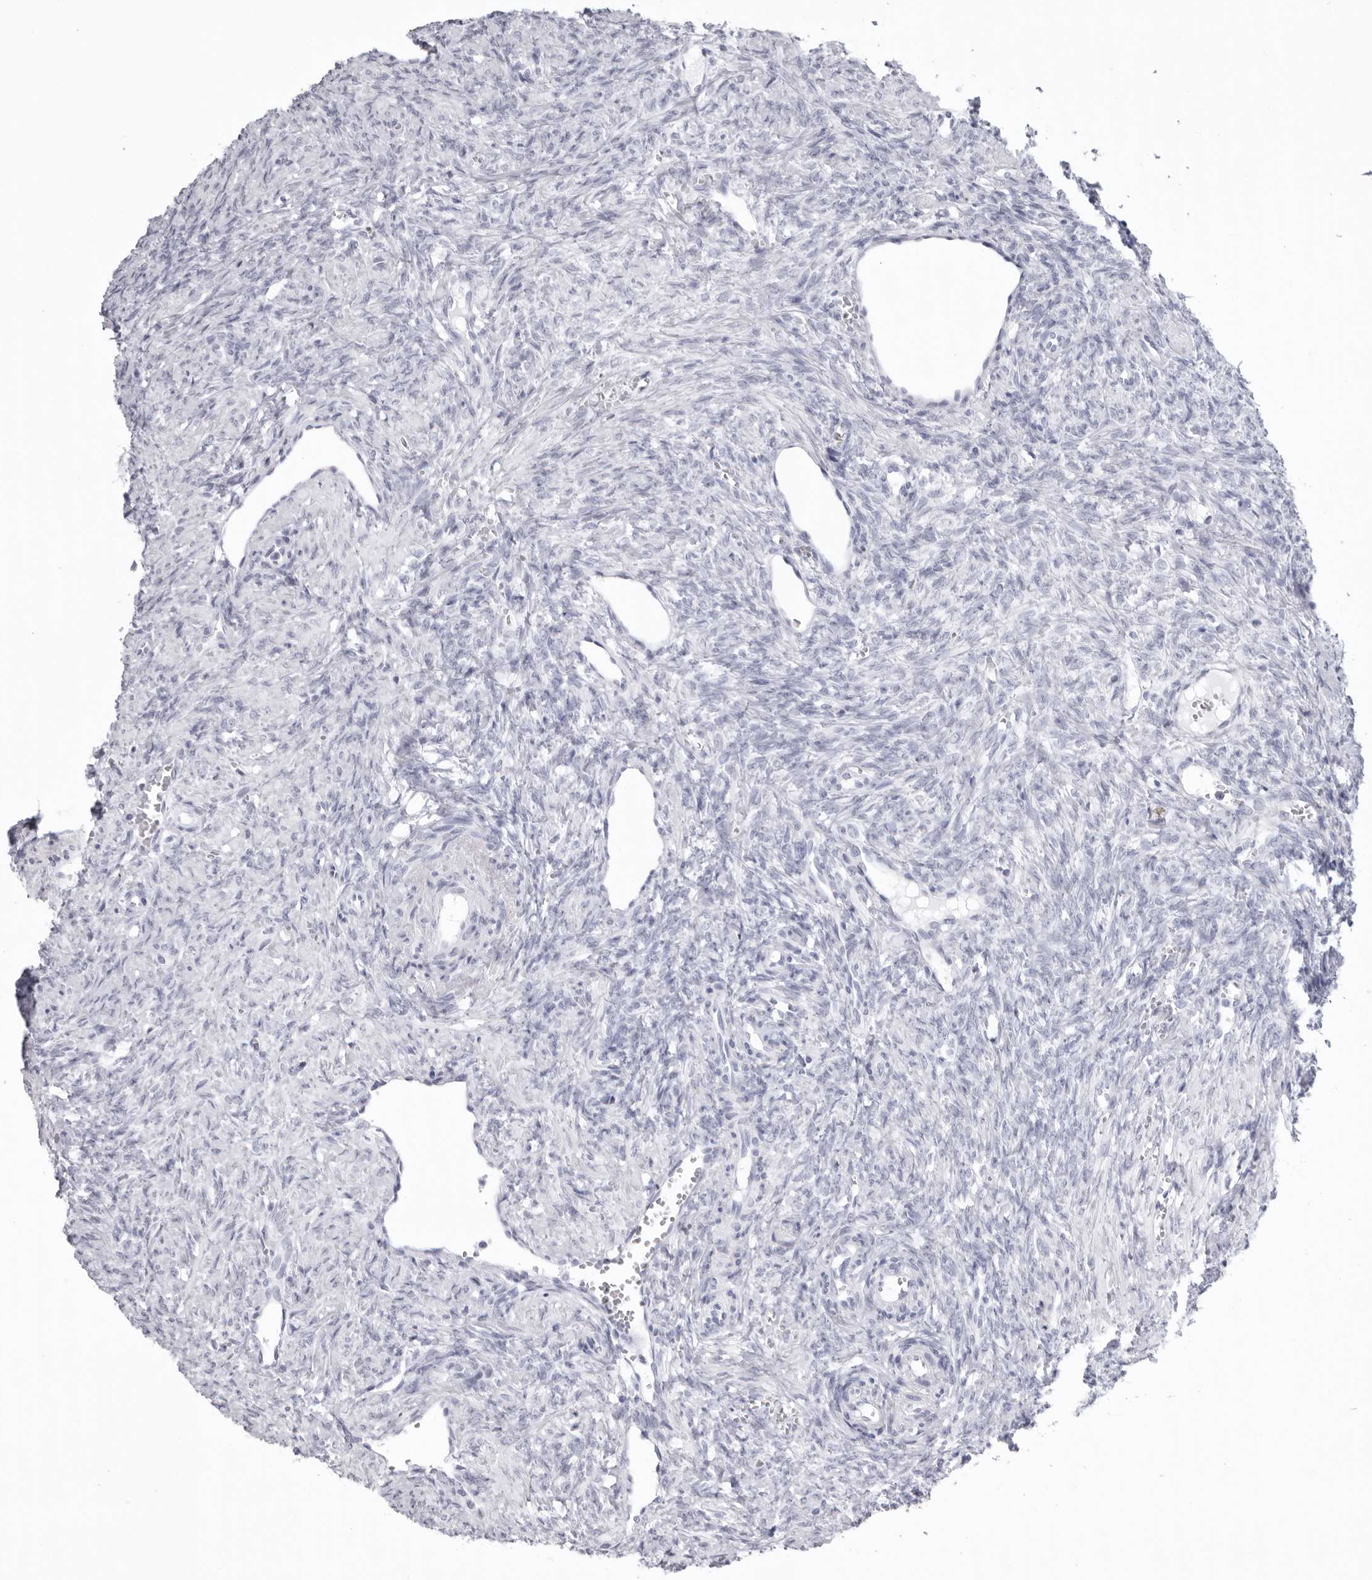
{"staining": {"intensity": "negative", "quantity": "none", "location": "none"}, "tissue": "ovary", "cell_type": "Ovarian stroma cells", "image_type": "normal", "snomed": [{"axis": "morphology", "description": "Normal tissue, NOS"}, {"axis": "topography", "description": "Ovary"}], "caption": "This photomicrograph is of unremarkable ovary stained with IHC to label a protein in brown with the nuclei are counter-stained blue. There is no expression in ovarian stroma cells. The staining is performed using DAB brown chromogen with nuclei counter-stained in using hematoxylin.", "gene": "KLK9", "patient": {"sex": "female", "age": 41}}